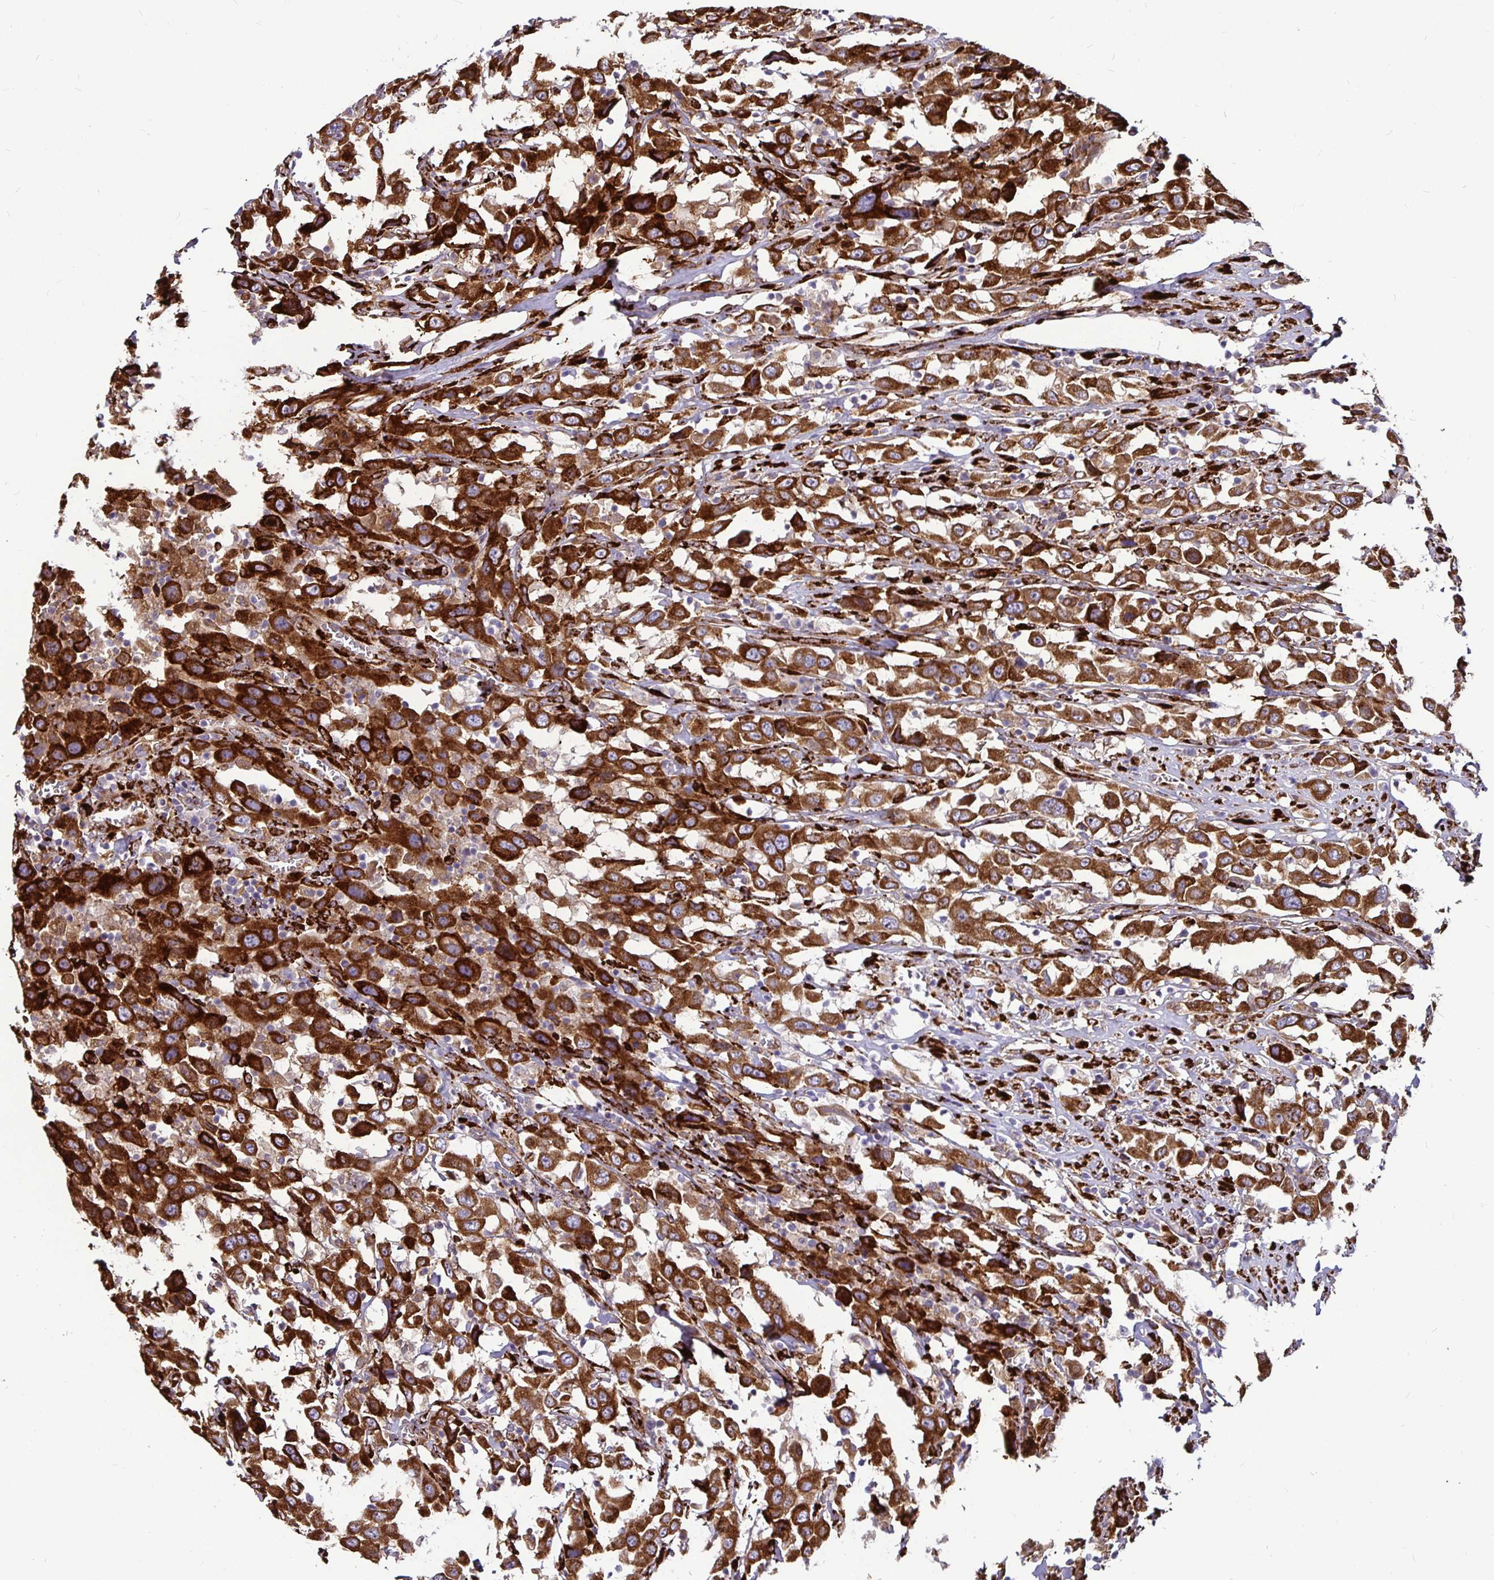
{"staining": {"intensity": "strong", "quantity": ">75%", "location": "cytoplasmic/membranous"}, "tissue": "urothelial cancer", "cell_type": "Tumor cells", "image_type": "cancer", "snomed": [{"axis": "morphology", "description": "Urothelial carcinoma, High grade"}, {"axis": "topography", "description": "Urinary bladder"}], "caption": "Immunohistochemistry of high-grade urothelial carcinoma displays high levels of strong cytoplasmic/membranous positivity in approximately >75% of tumor cells.", "gene": "P4HA2", "patient": {"sex": "male", "age": 61}}